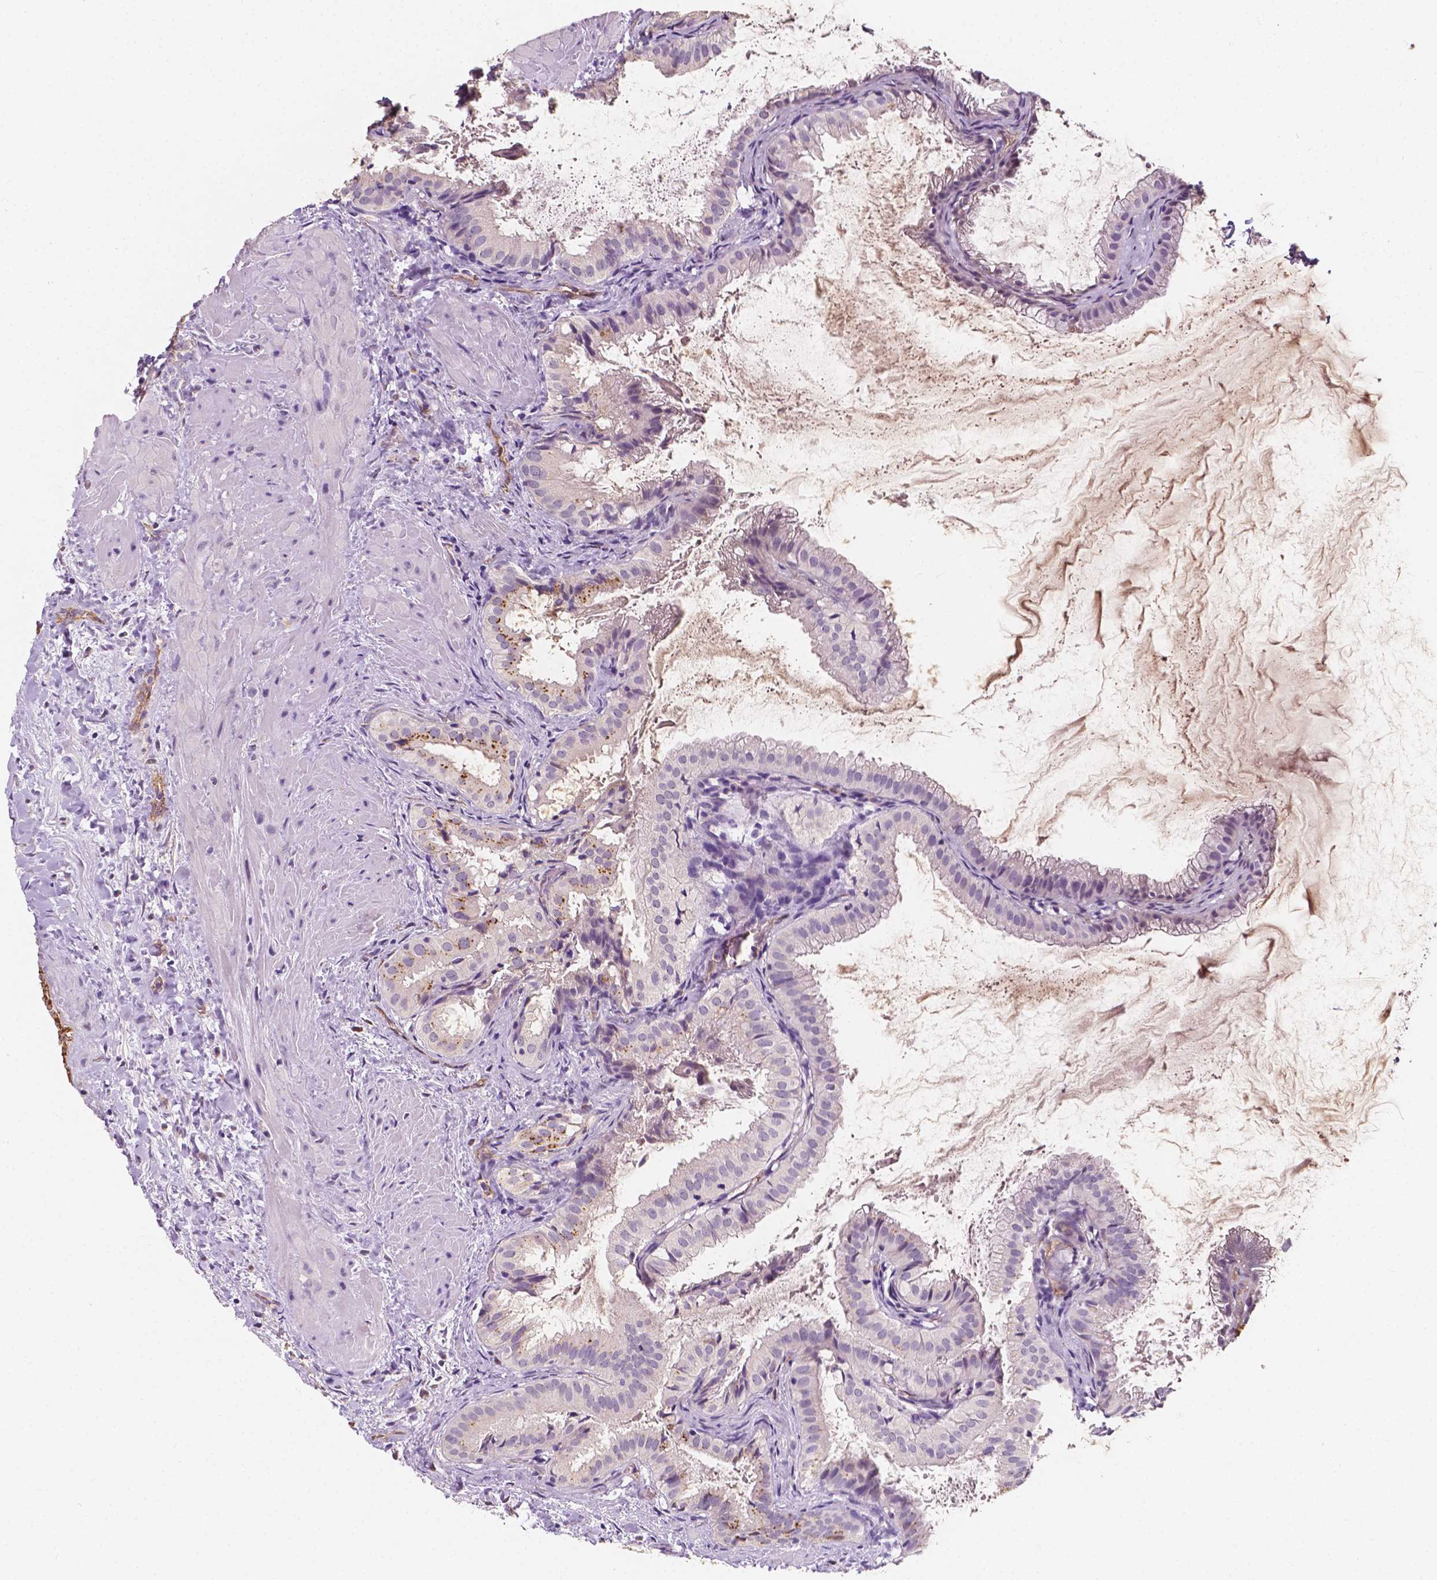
{"staining": {"intensity": "negative", "quantity": "none", "location": "none"}, "tissue": "gallbladder", "cell_type": "Glandular cells", "image_type": "normal", "snomed": [{"axis": "morphology", "description": "Normal tissue, NOS"}, {"axis": "topography", "description": "Gallbladder"}], "caption": "DAB immunohistochemical staining of benign human gallbladder exhibits no significant expression in glandular cells.", "gene": "SLC22A4", "patient": {"sex": "male", "age": 70}}